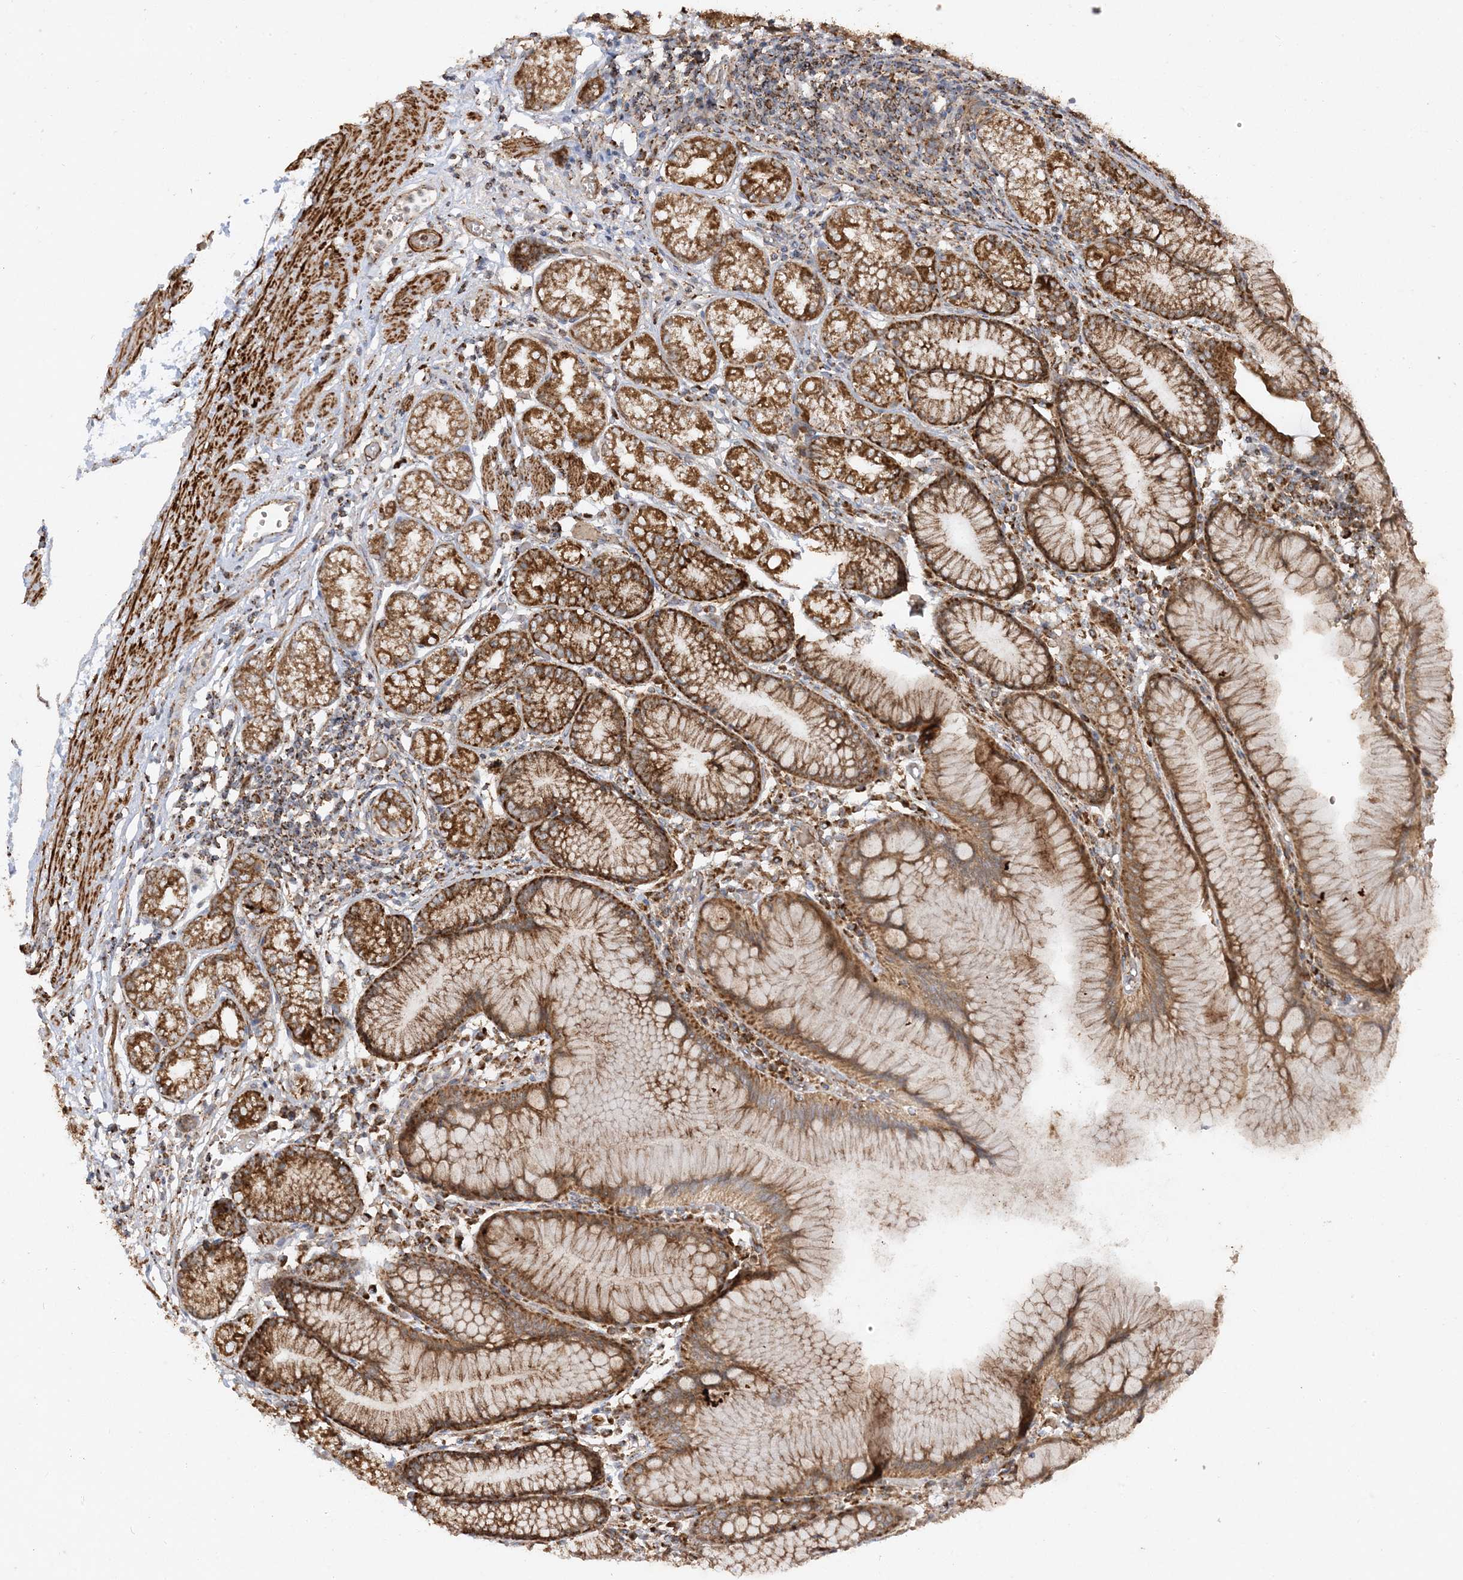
{"staining": {"intensity": "strong", "quantity": ">75%", "location": "cytoplasmic/membranous"}, "tissue": "stomach", "cell_type": "Glandular cells", "image_type": "normal", "snomed": [{"axis": "morphology", "description": "Normal tissue, NOS"}, {"axis": "topography", "description": "Stomach"}], "caption": "The image exhibits staining of normal stomach, revealing strong cytoplasmic/membranous protein expression (brown color) within glandular cells. The staining is performed using DAB brown chromogen to label protein expression. The nuclei are counter-stained blue using hematoxylin.", "gene": "AARS2", "patient": {"sex": "female", "age": 57}}